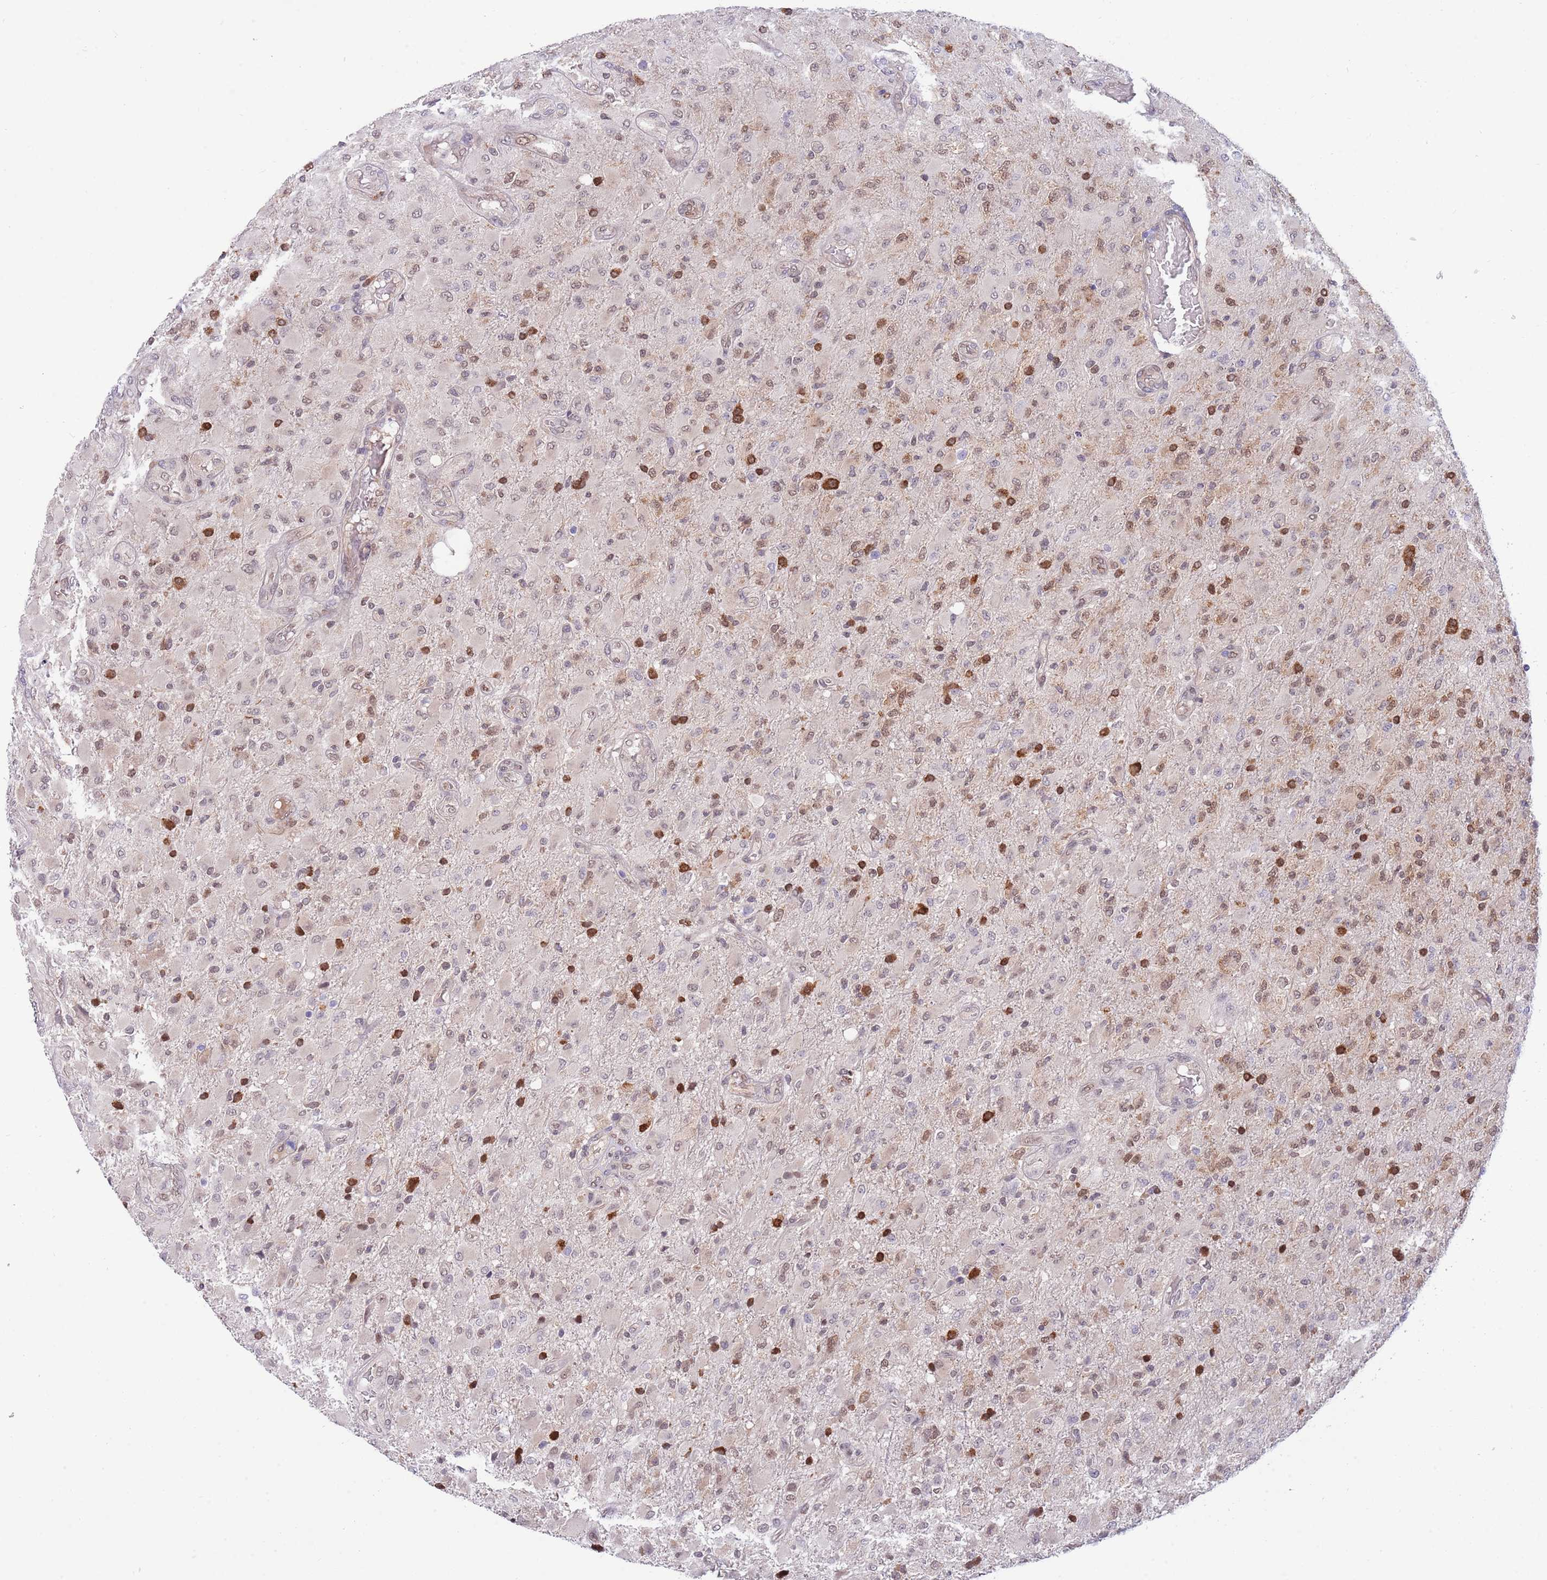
{"staining": {"intensity": "strong", "quantity": "<25%", "location": "nuclear"}, "tissue": "glioma", "cell_type": "Tumor cells", "image_type": "cancer", "snomed": [{"axis": "morphology", "description": "Glioma, malignant, Low grade"}, {"axis": "topography", "description": "Brain"}], "caption": "Glioma tissue exhibits strong nuclear staining in about <25% of tumor cells", "gene": "NLRP6", "patient": {"sex": "male", "age": 65}}